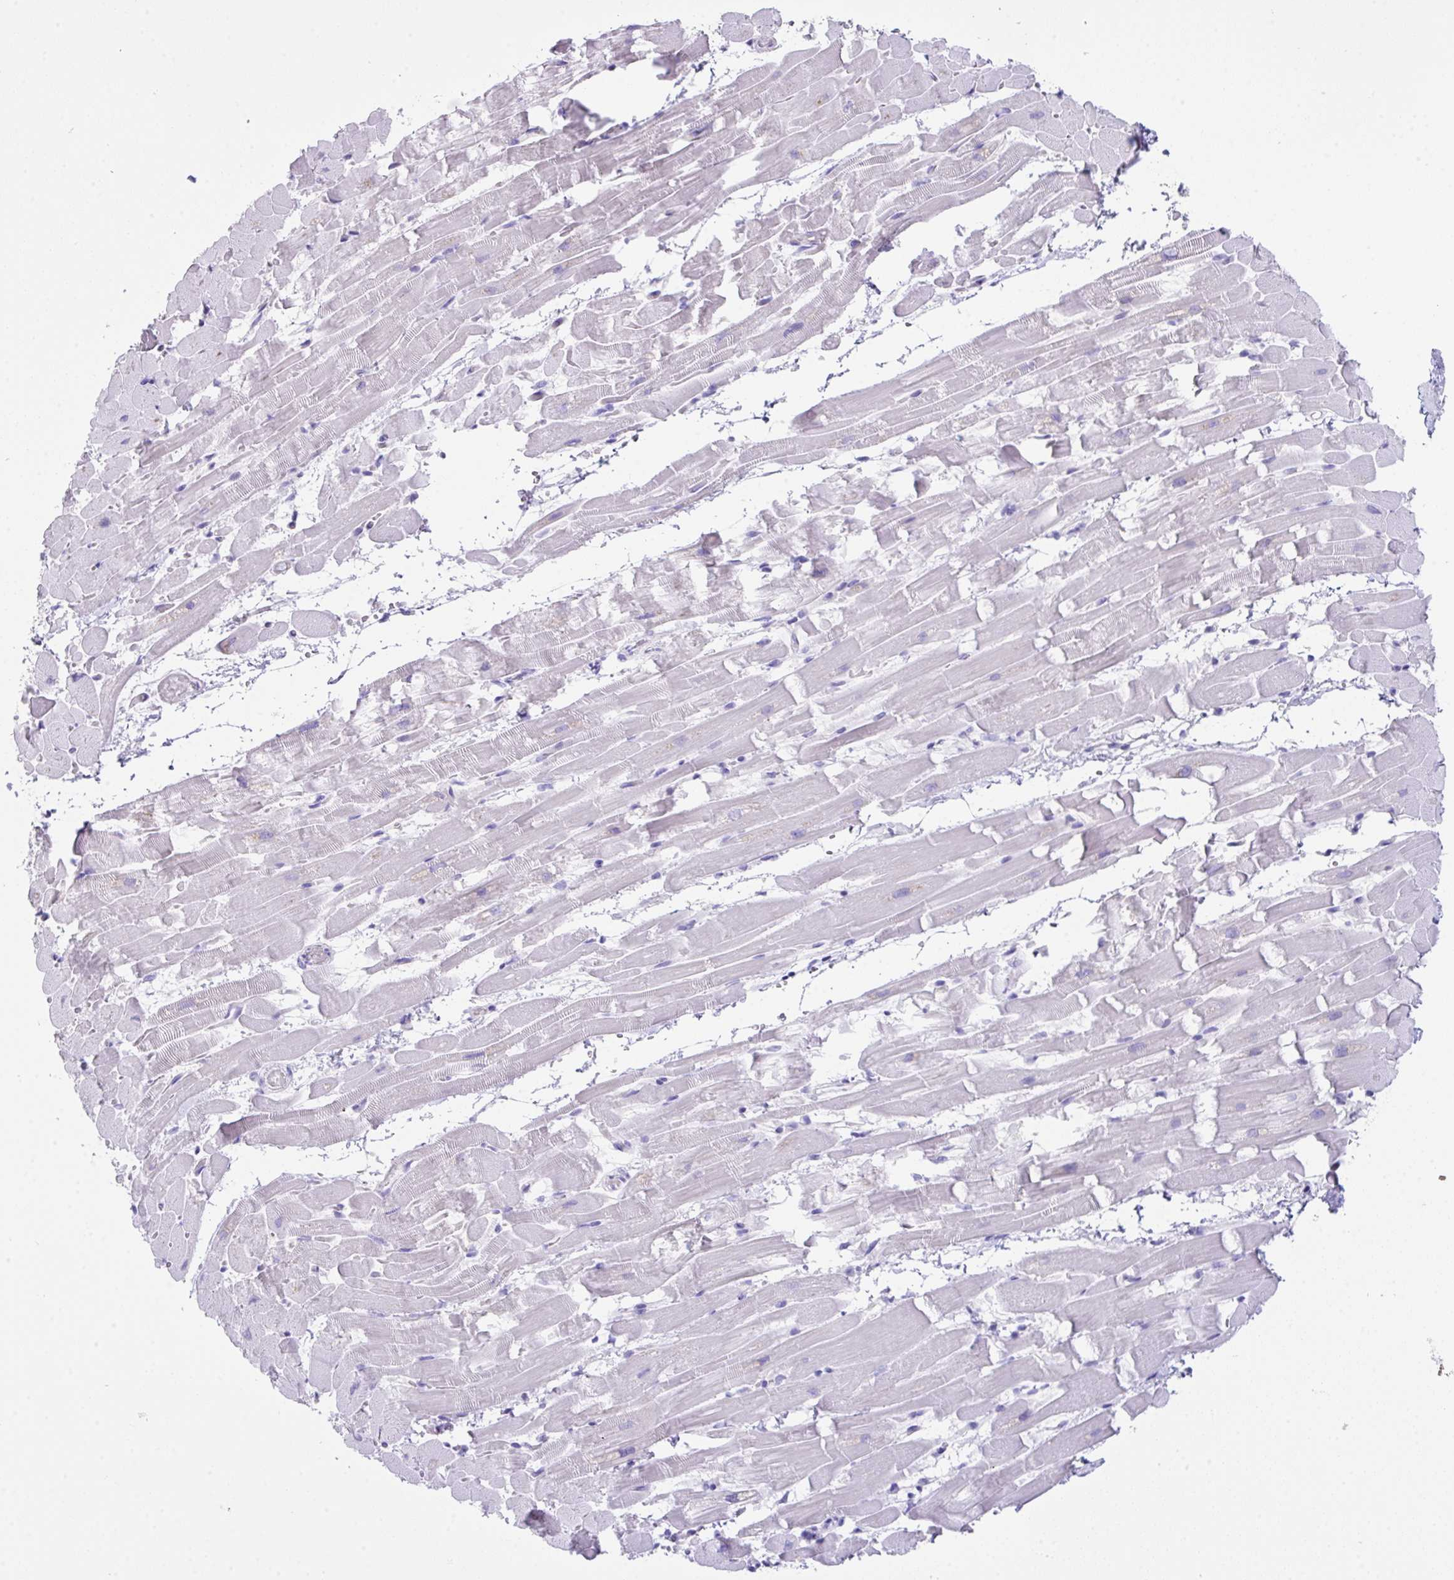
{"staining": {"intensity": "negative", "quantity": "none", "location": "none"}, "tissue": "heart muscle", "cell_type": "Cardiomyocytes", "image_type": "normal", "snomed": [{"axis": "morphology", "description": "Normal tissue, NOS"}, {"axis": "topography", "description": "Heart"}], "caption": "Immunohistochemistry of benign human heart muscle shows no positivity in cardiomyocytes.", "gene": "LGALS4", "patient": {"sex": "male", "age": 37}}